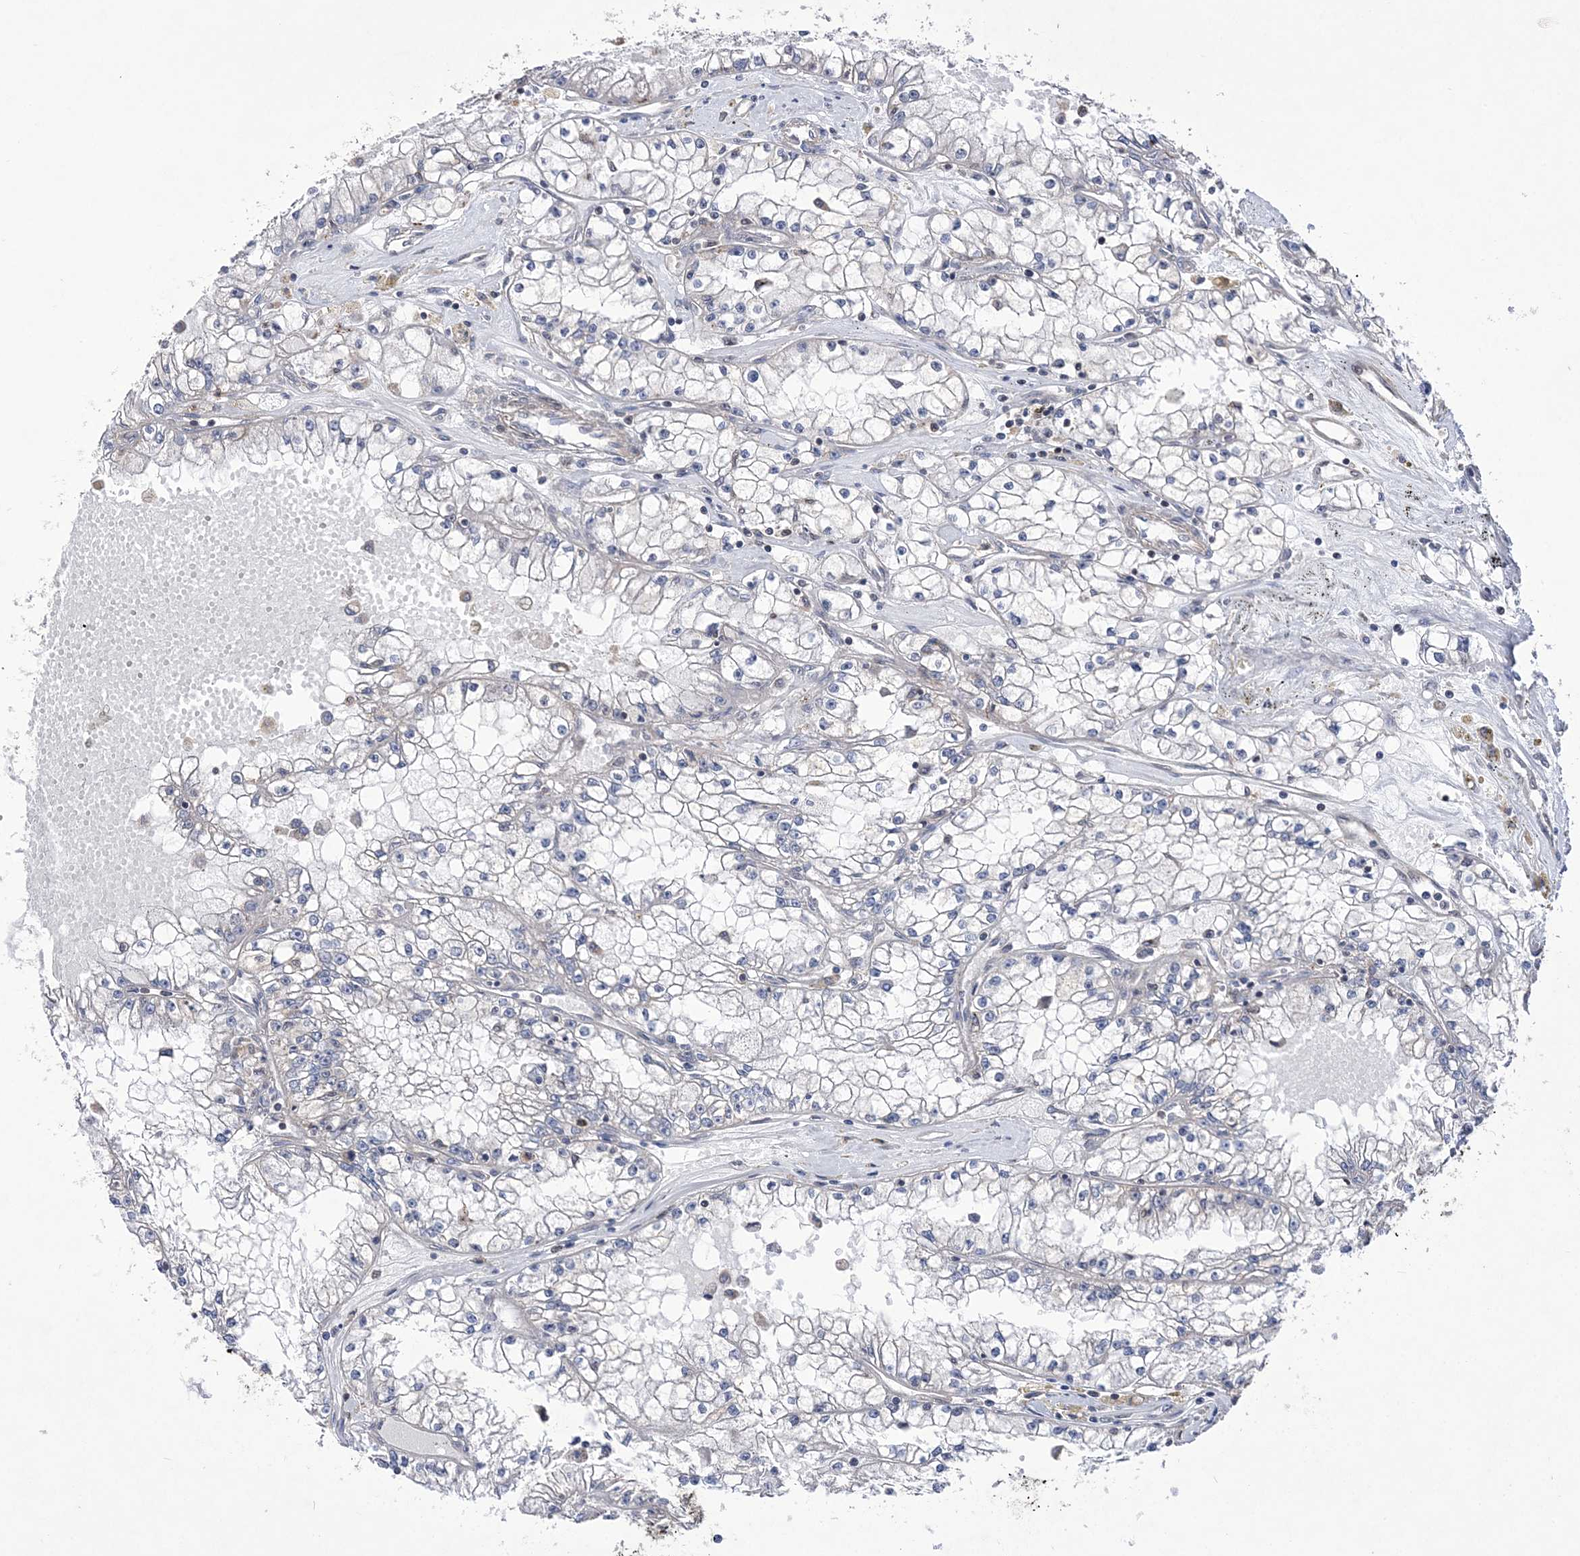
{"staining": {"intensity": "negative", "quantity": "none", "location": "none"}, "tissue": "renal cancer", "cell_type": "Tumor cells", "image_type": "cancer", "snomed": [{"axis": "morphology", "description": "Adenocarcinoma, NOS"}, {"axis": "topography", "description": "Kidney"}], "caption": "Micrograph shows no significant protein staining in tumor cells of renal adenocarcinoma.", "gene": "BOD1L1", "patient": {"sex": "male", "age": 56}}